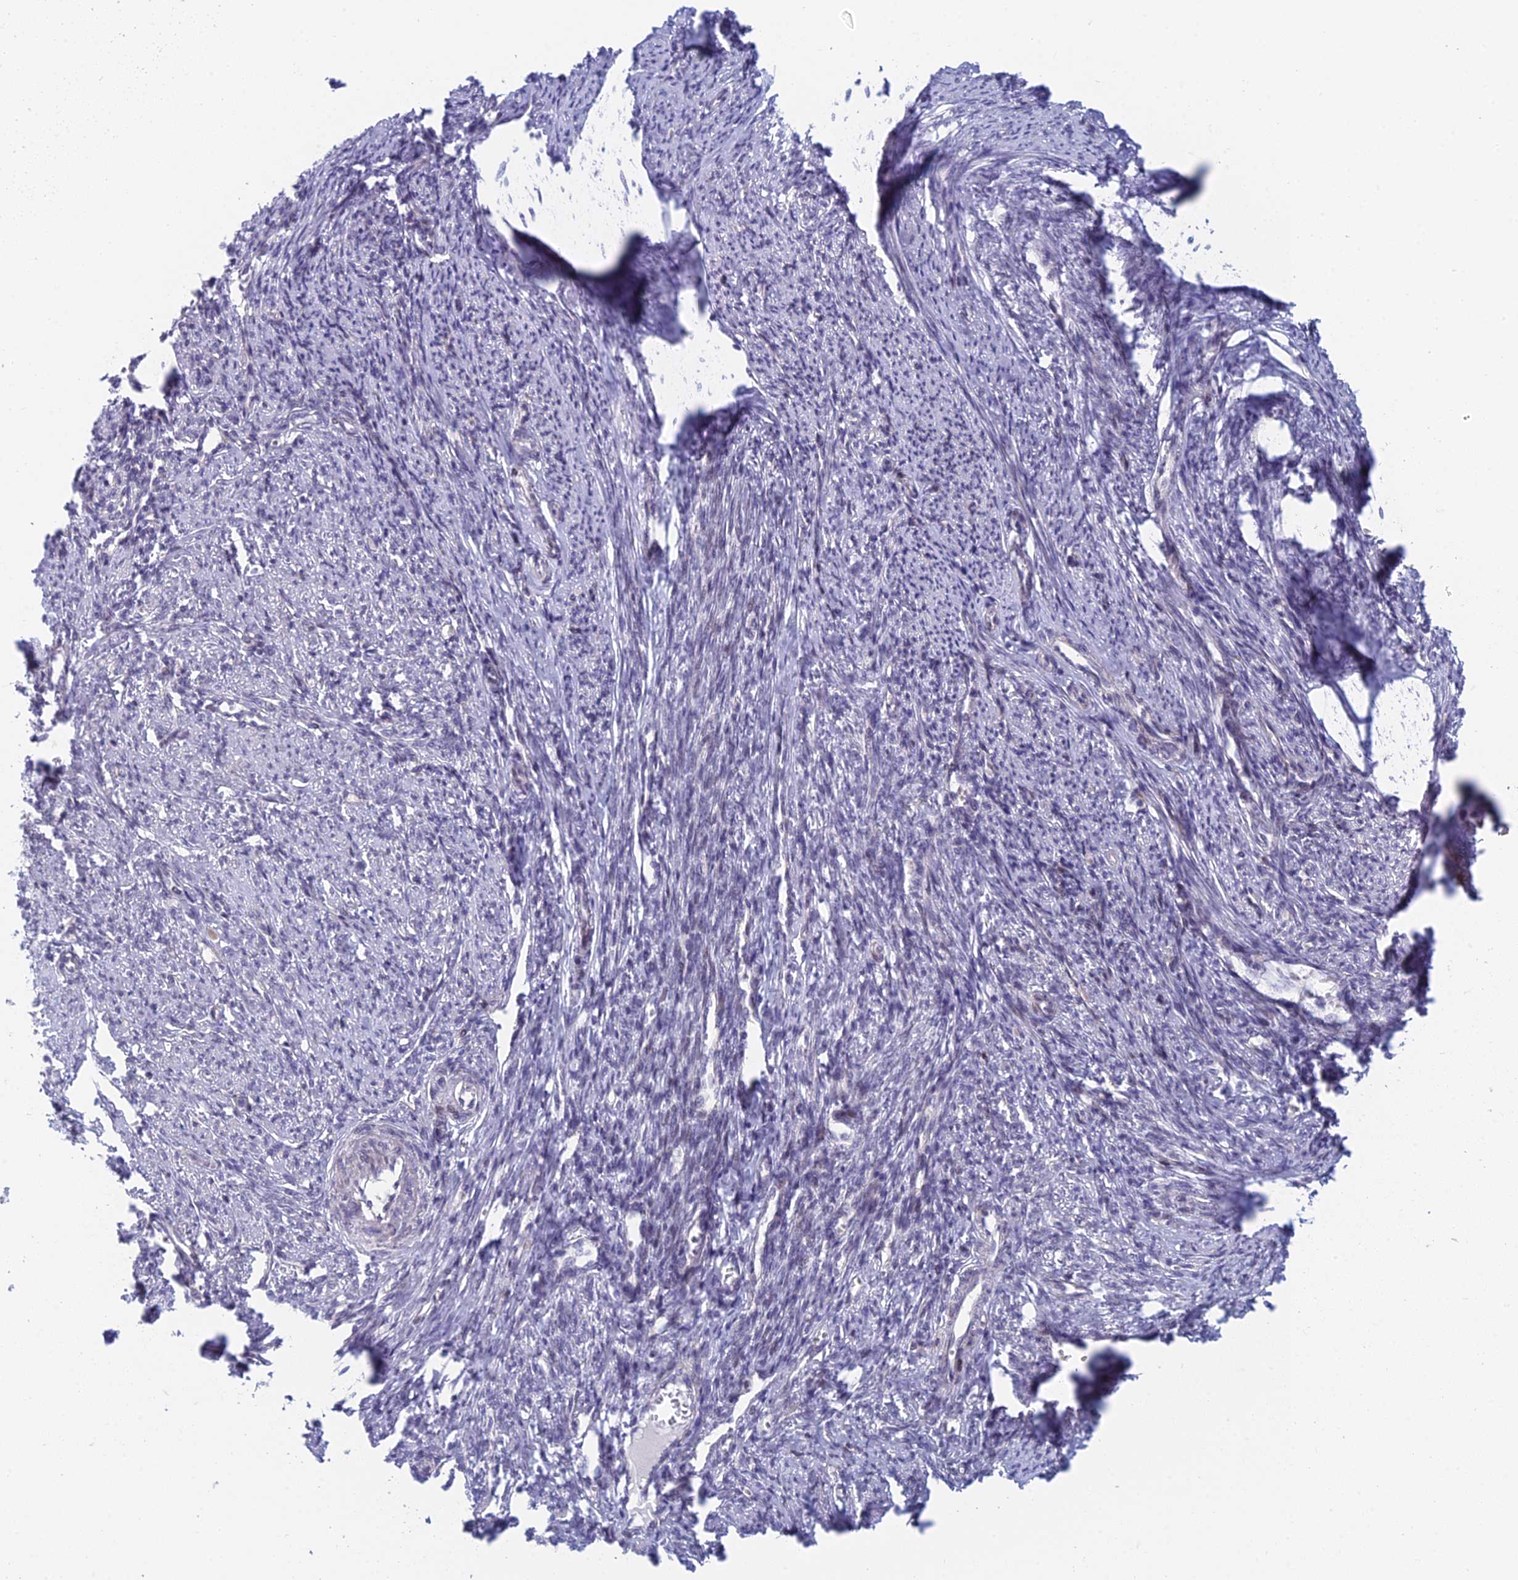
{"staining": {"intensity": "negative", "quantity": "none", "location": "none"}, "tissue": "smooth muscle", "cell_type": "Smooth muscle cells", "image_type": "normal", "snomed": [{"axis": "morphology", "description": "Normal tissue, NOS"}, {"axis": "topography", "description": "Smooth muscle"}, {"axis": "topography", "description": "Uterus"}], "caption": "DAB immunohistochemical staining of unremarkable human smooth muscle reveals no significant staining in smooth muscle cells.", "gene": "PPP1R26", "patient": {"sex": "female", "age": 59}}